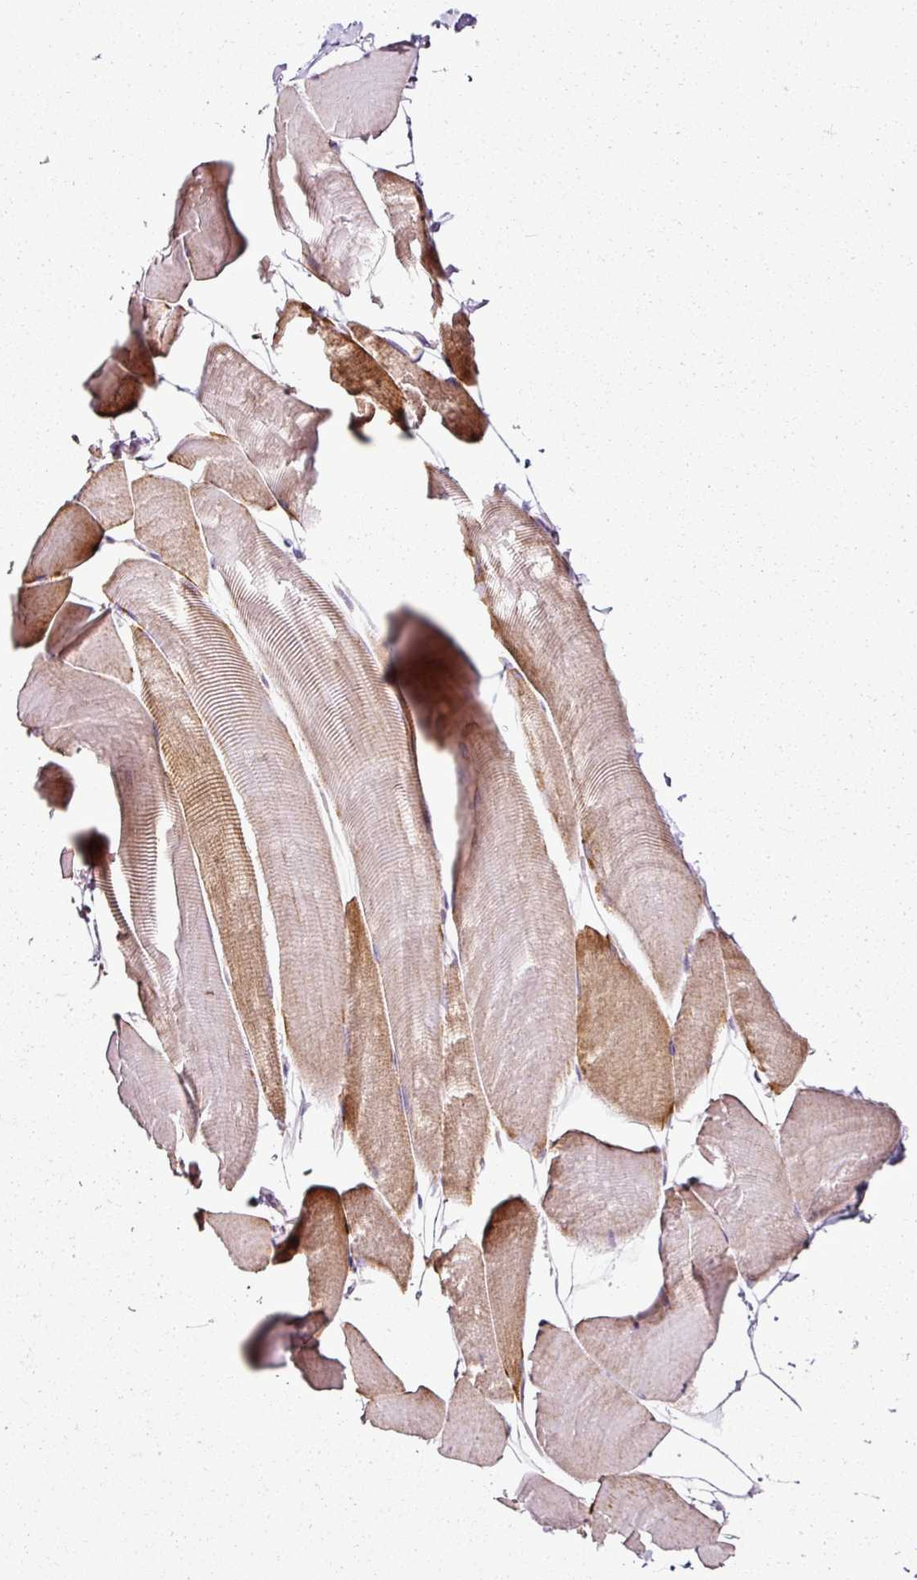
{"staining": {"intensity": "moderate", "quantity": "25%-75%", "location": "cytoplasmic/membranous"}, "tissue": "skeletal muscle", "cell_type": "Myocytes", "image_type": "normal", "snomed": [{"axis": "morphology", "description": "Normal tissue, NOS"}, {"axis": "topography", "description": "Skeletal muscle"}], "caption": "A brown stain shows moderate cytoplasmic/membranous expression of a protein in myocytes of unremarkable human skeletal muscle. (brown staining indicates protein expression, while blue staining denotes nuclei).", "gene": "DPAGT1", "patient": {"sex": "male", "age": 25}}